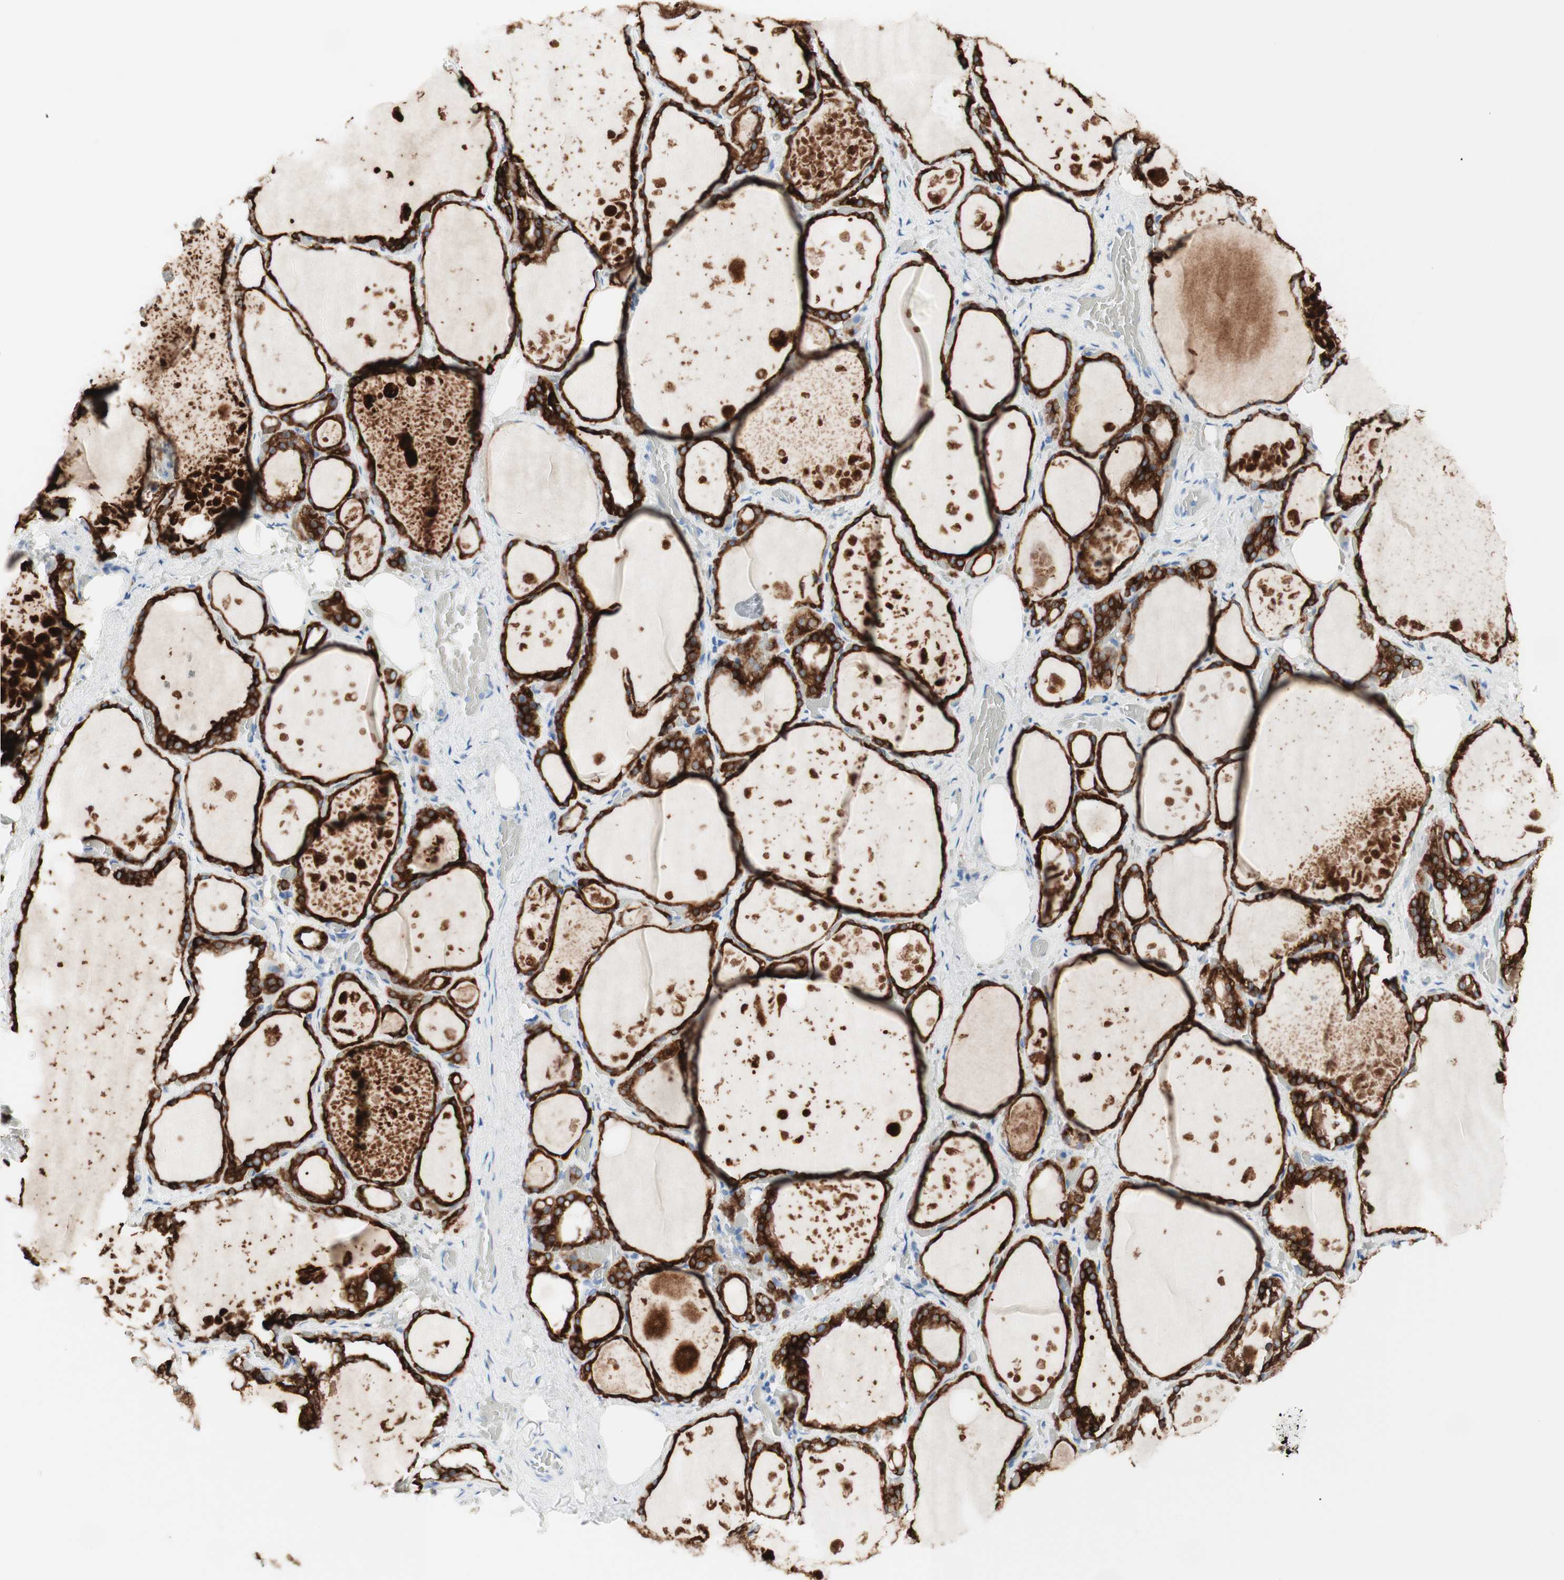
{"staining": {"intensity": "strong", "quantity": ">75%", "location": "cytoplasmic/membranous"}, "tissue": "thyroid gland", "cell_type": "Glandular cells", "image_type": "normal", "snomed": [{"axis": "morphology", "description": "Normal tissue, NOS"}, {"axis": "topography", "description": "Thyroid gland"}], "caption": "Thyroid gland stained with a brown dye displays strong cytoplasmic/membranous positive expression in approximately >75% of glandular cells.", "gene": "TPO", "patient": {"sex": "male", "age": 61}}